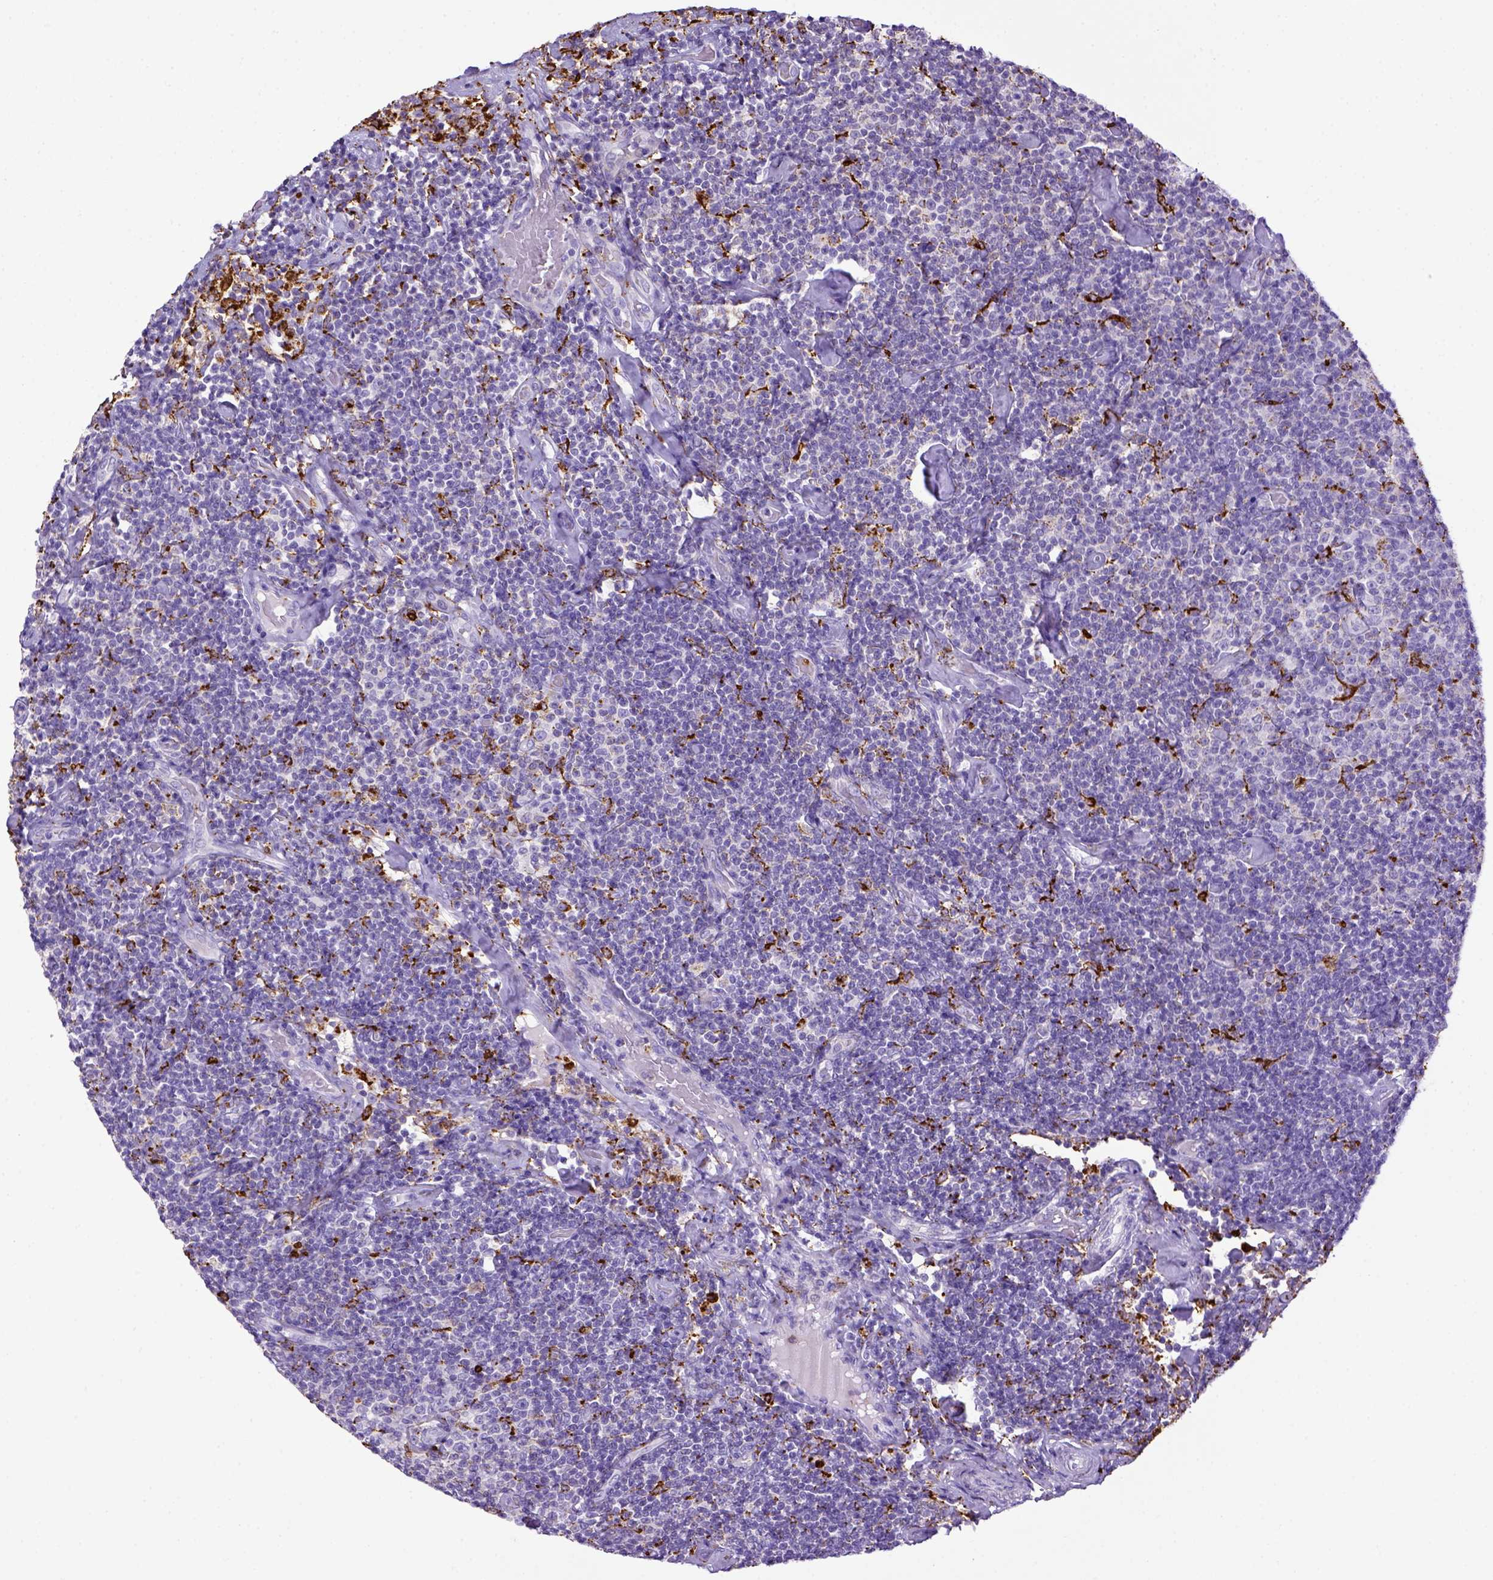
{"staining": {"intensity": "negative", "quantity": "none", "location": "none"}, "tissue": "lymphoma", "cell_type": "Tumor cells", "image_type": "cancer", "snomed": [{"axis": "morphology", "description": "Malignant lymphoma, non-Hodgkin's type, Low grade"}, {"axis": "topography", "description": "Lymph node"}], "caption": "IHC of human malignant lymphoma, non-Hodgkin's type (low-grade) shows no positivity in tumor cells. (DAB immunohistochemistry (IHC), high magnification).", "gene": "CD68", "patient": {"sex": "male", "age": 81}}